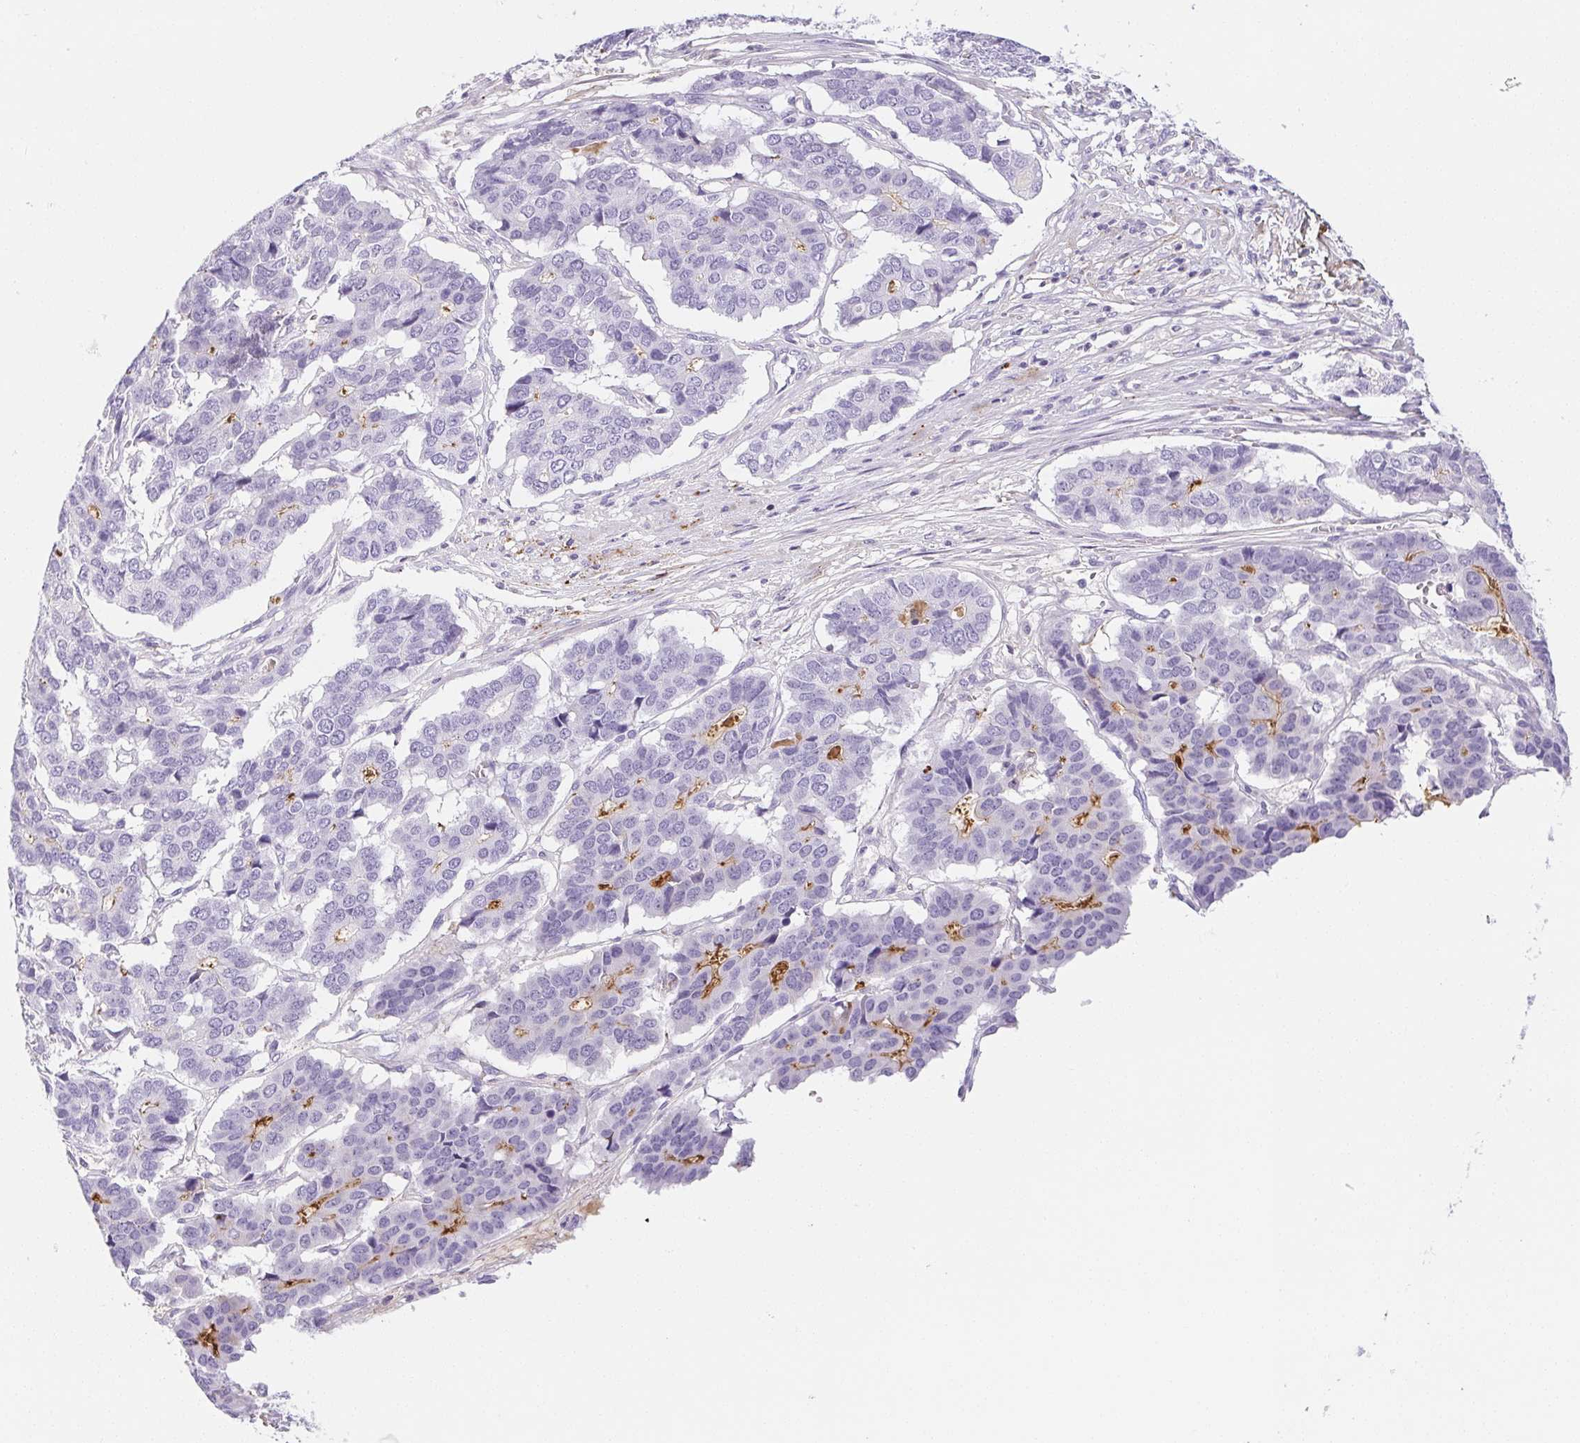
{"staining": {"intensity": "negative", "quantity": "none", "location": "none"}, "tissue": "pancreatic cancer", "cell_type": "Tumor cells", "image_type": "cancer", "snomed": [{"axis": "morphology", "description": "Adenocarcinoma, NOS"}, {"axis": "topography", "description": "Pancreas"}], "caption": "The immunohistochemistry image has no significant staining in tumor cells of pancreatic adenocarcinoma tissue.", "gene": "VTN", "patient": {"sex": "male", "age": 50}}